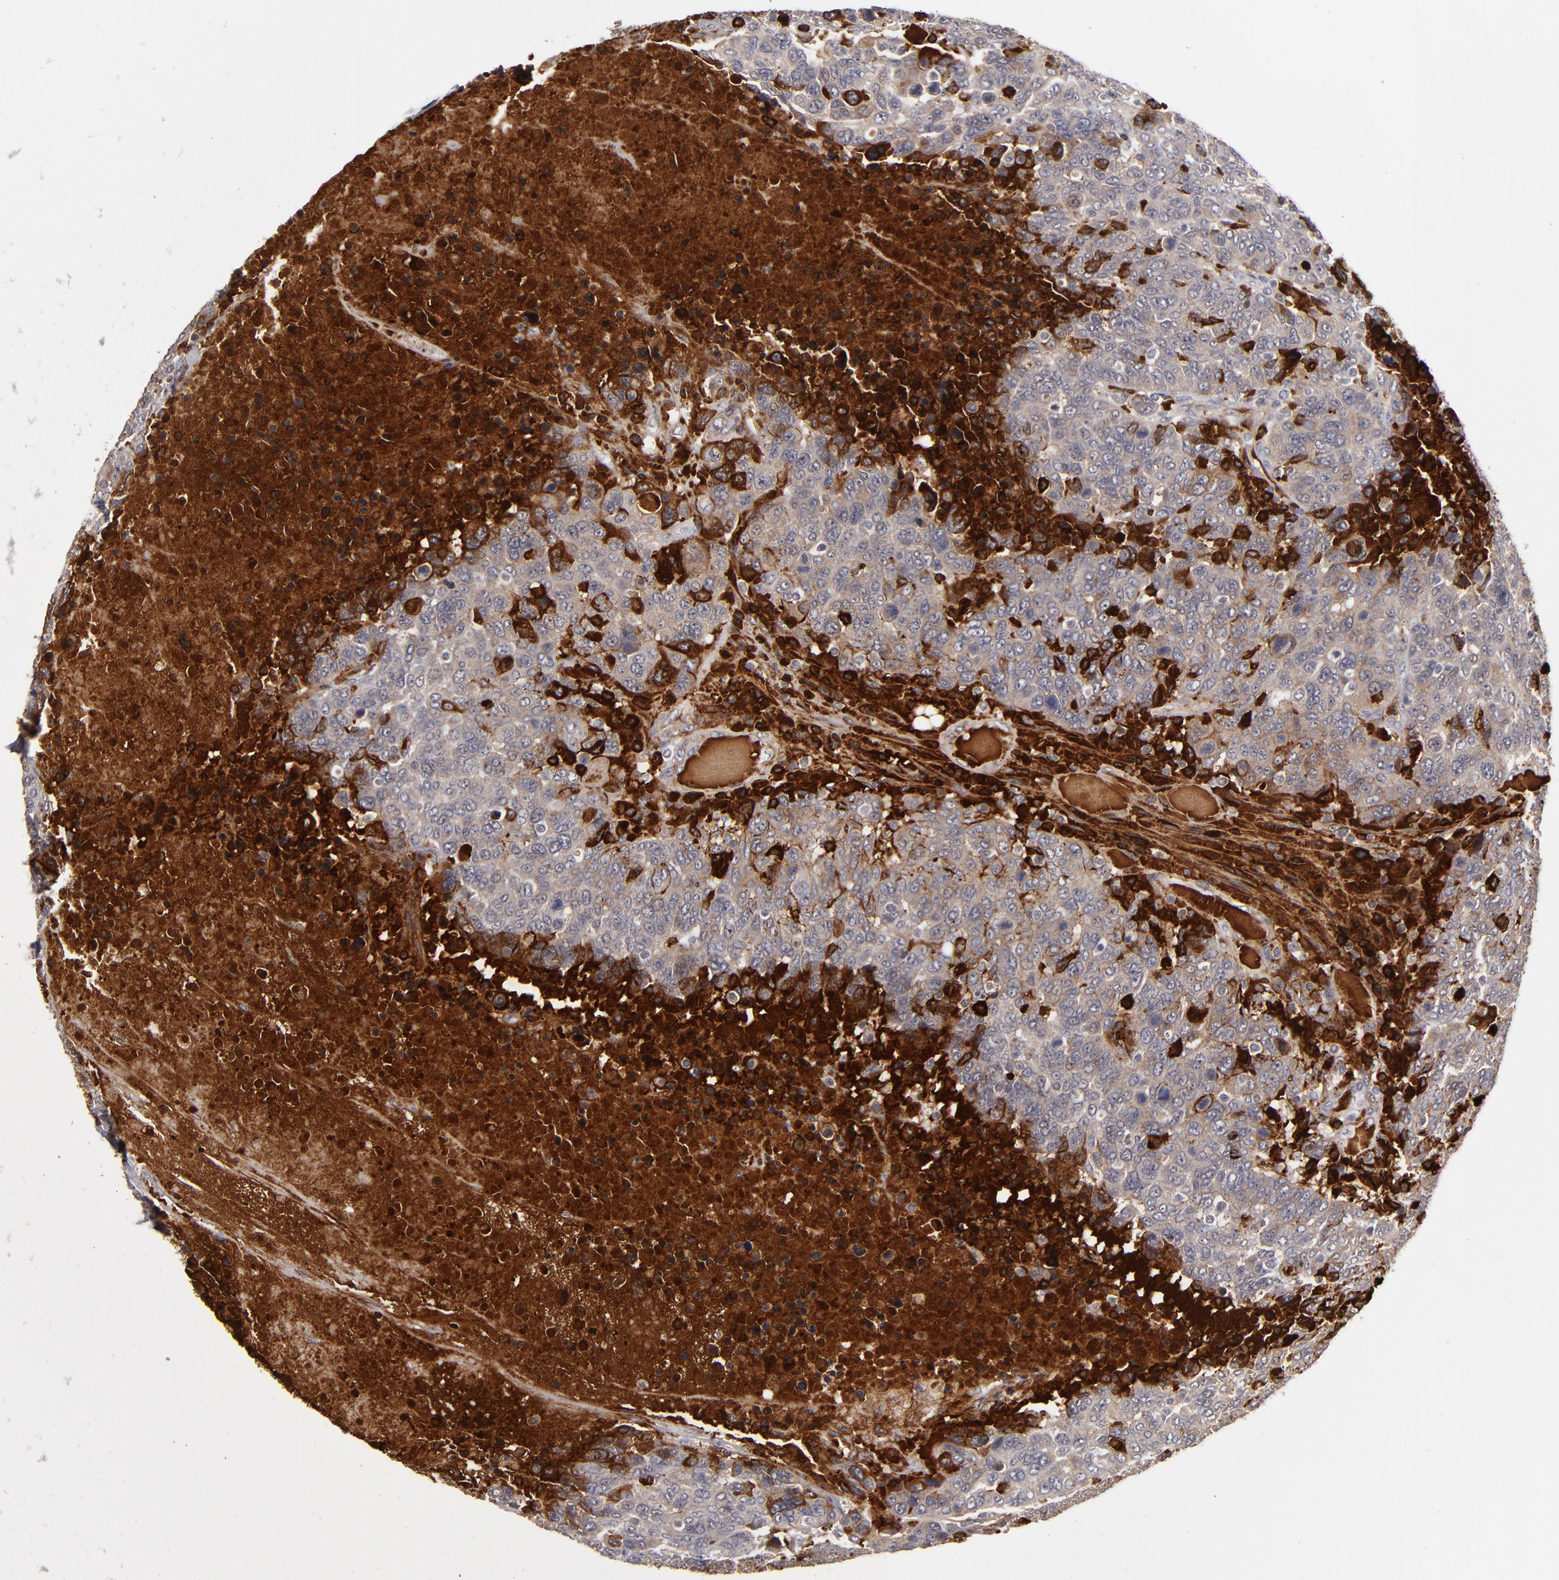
{"staining": {"intensity": "weak", "quantity": ">75%", "location": "cytoplasmic/membranous"}, "tissue": "breast cancer", "cell_type": "Tumor cells", "image_type": "cancer", "snomed": [{"axis": "morphology", "description": "Duct carcinoma"}, {"axis": "topography", "description": "Breast"}], "caption": "Immunohistochemistry micrograph of human breast cancer (invasive ductal carcinoma) stained for a protein (brown), which shows low levels of weak cytoplasmic/membranous staining in approximately >75% of tumor cells.", "gene": "EXD2", "patient": {"sex": "female", "age": 37}}